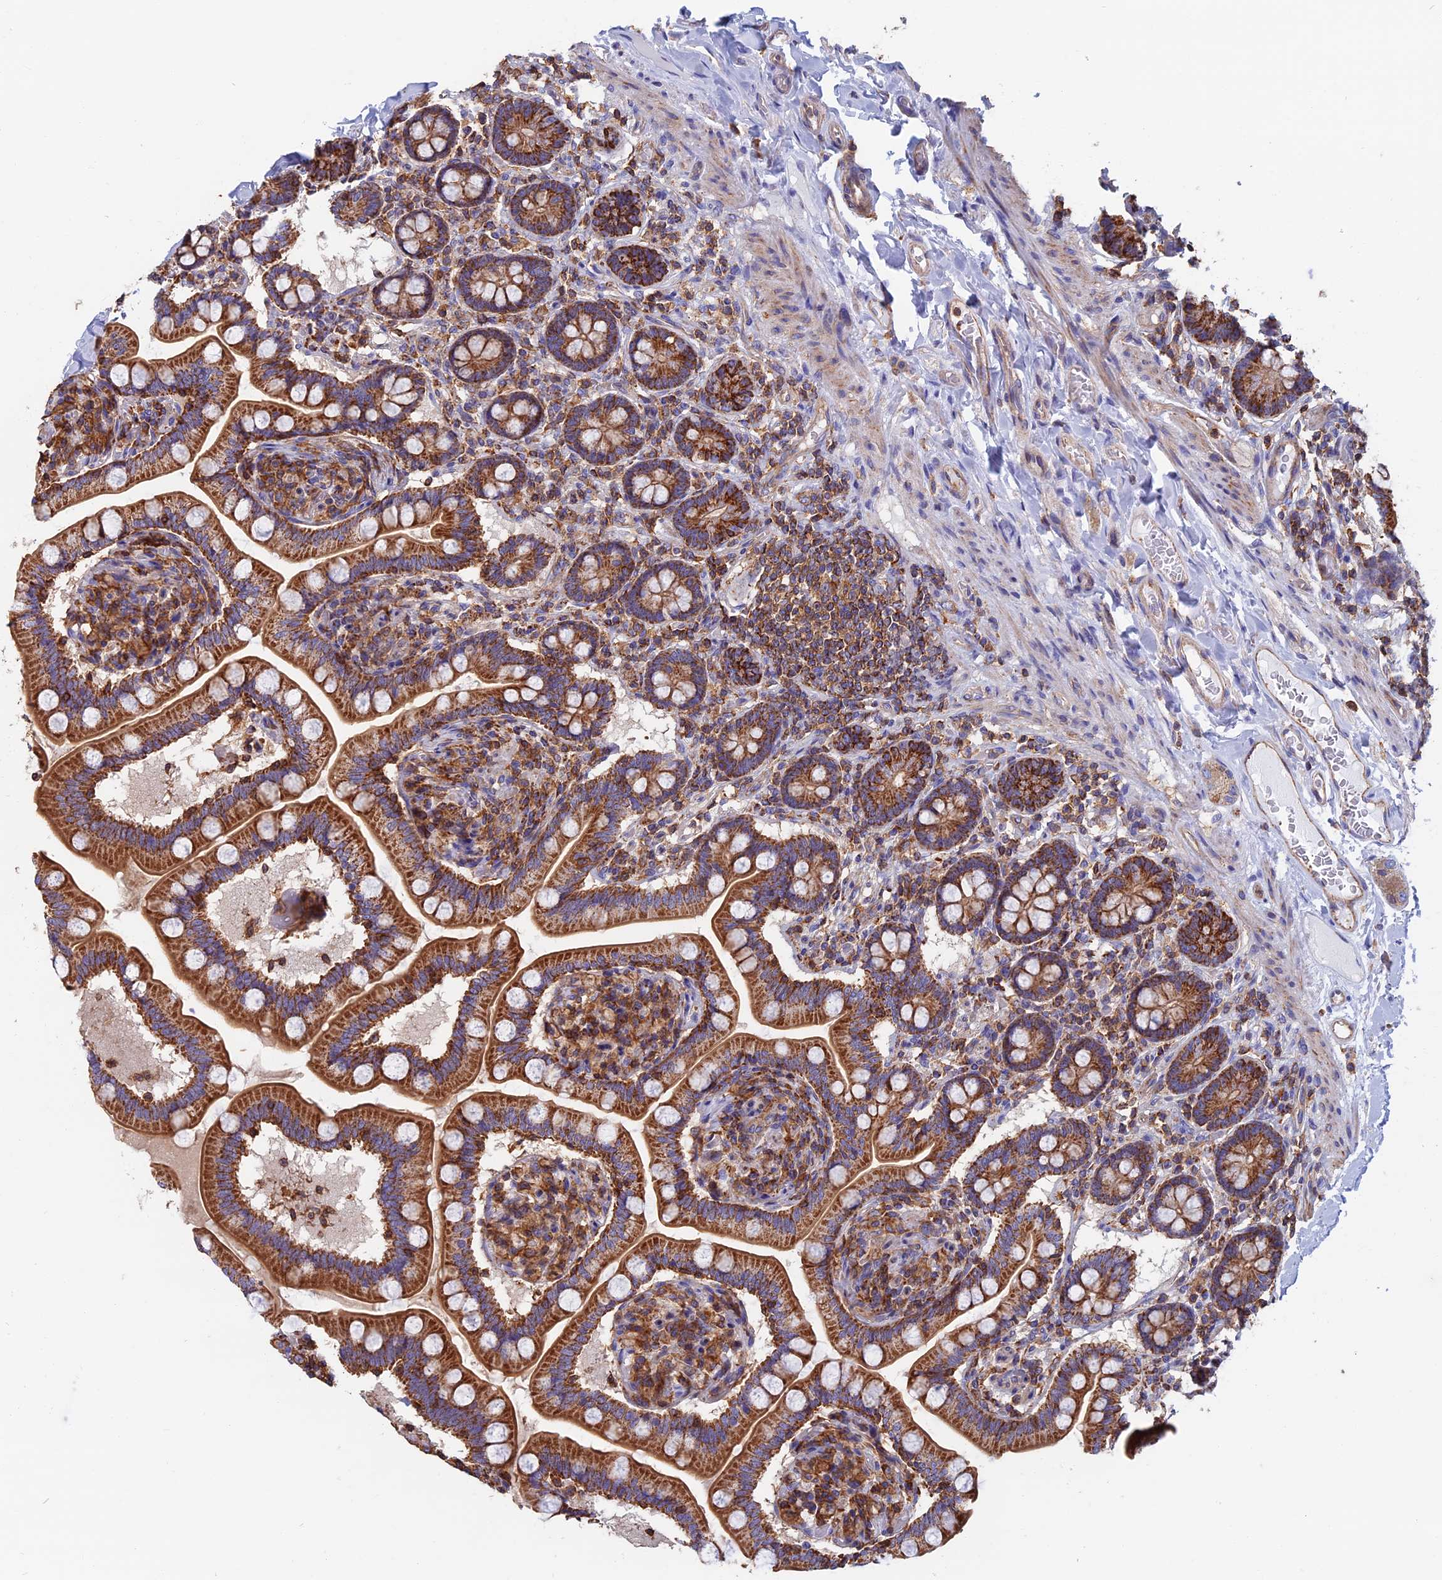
{"staining": {"intensity": "strong", "quantity": ">75%", "location": "cytoplasmic/membranous"}, "tissue": "small intestine", "cell_type": "Glandular cells", "image_type": "normal", "snomed": [{"axis": "morphology", "description": "Normal tissue, NOS"}, {"axis": "topography", "description": "Small intestine"}], "caption": "Strong cytoplasmic/membranous positivity is identified in about >75% of glandular cells in normal small intestine.", "gene": "HSD17B8", "patient": {"sex": "female", "age": 64}}